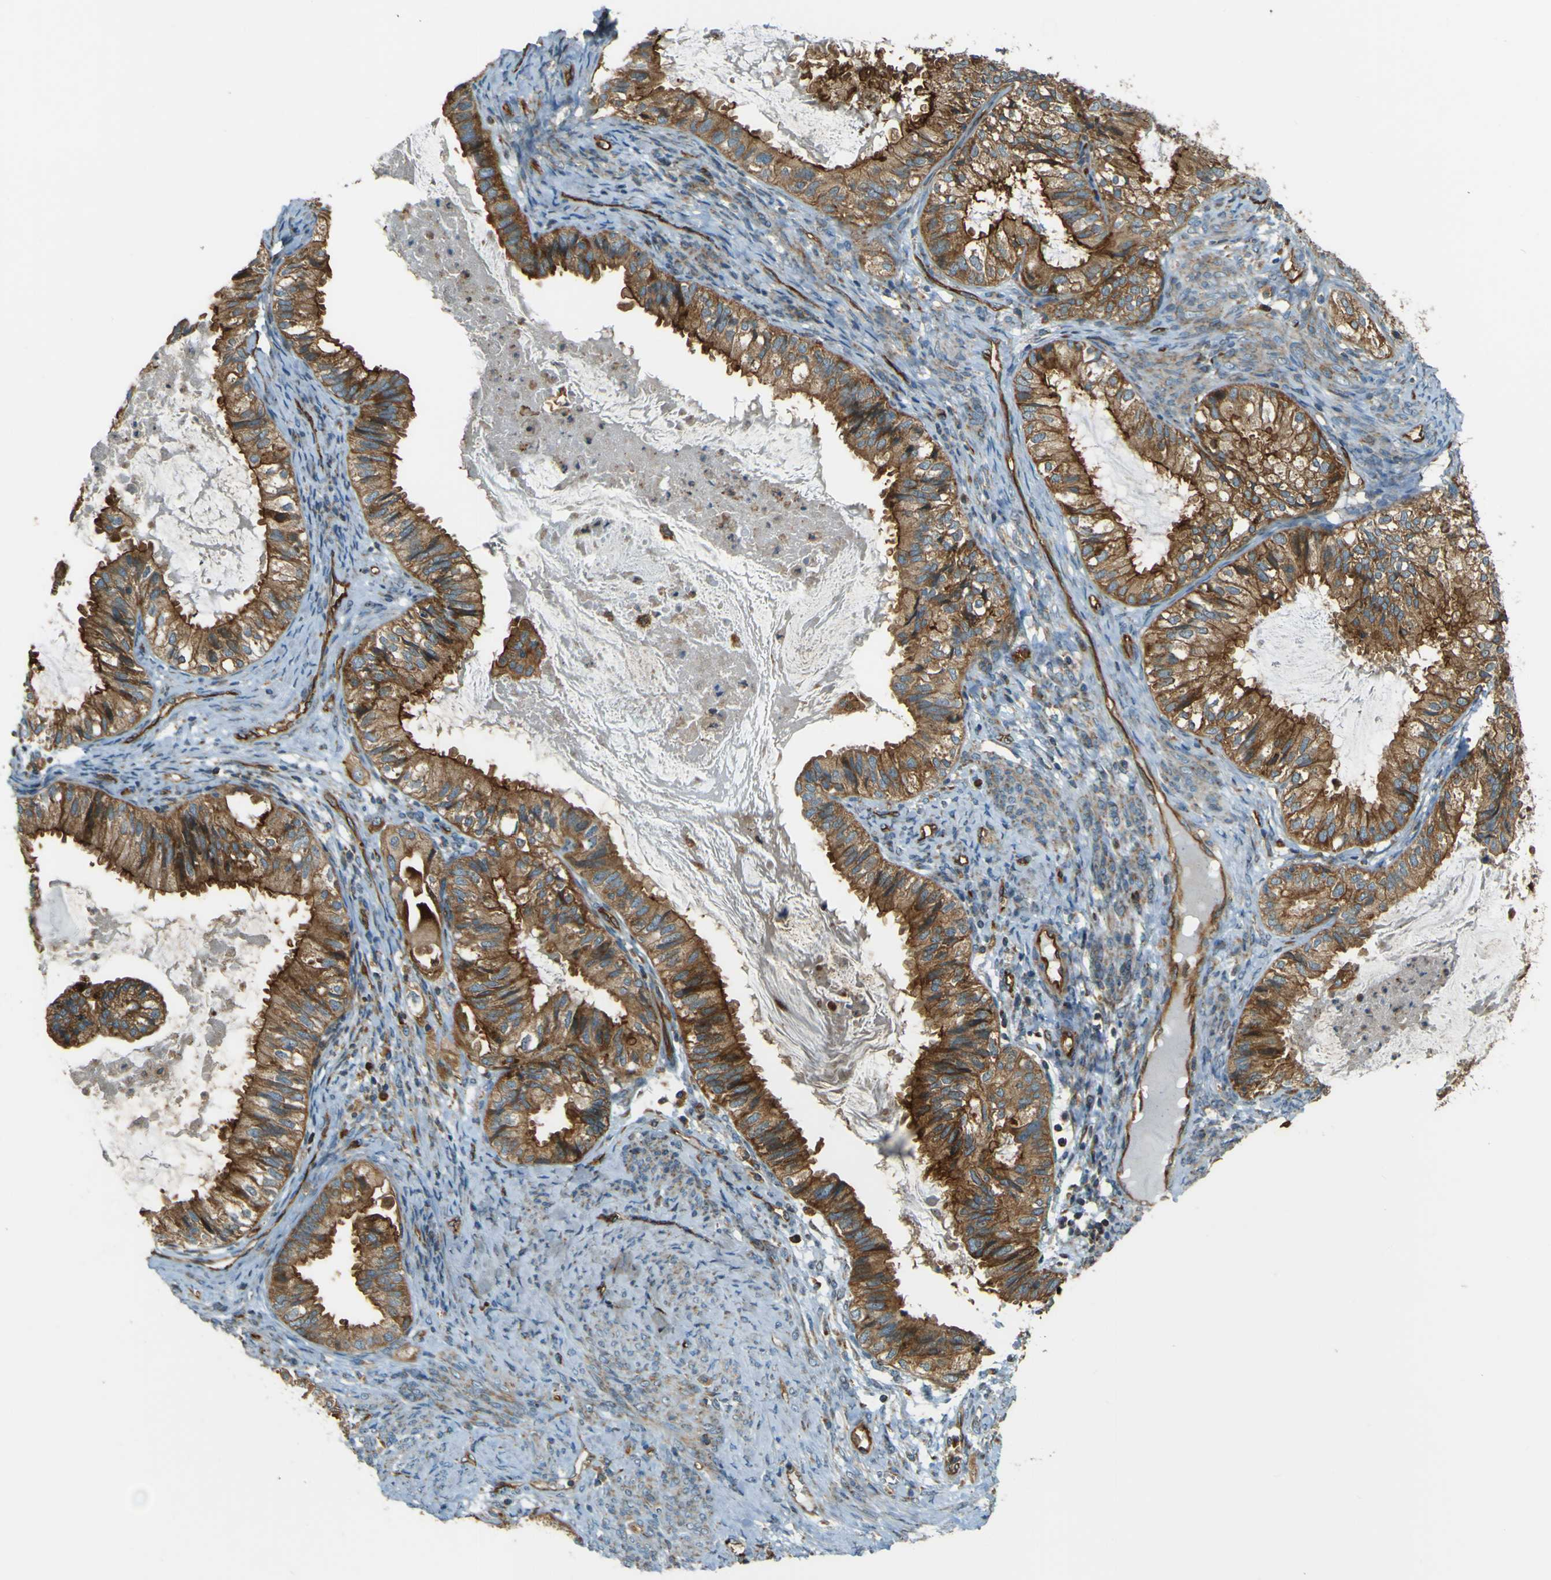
{"staining": {"intensity": "strong", "quantity": ">75%", "location": "cytoplasmic/membranous"}, "tissue": "cervical cancer", "cell_type": "Tumor cells", "image_type": "cancer", "snomed": [{"axis": "morphology", "description": "Normal tissue, NOS"}, {"axis": "morphology", "description": "Adenocarcinoma, NOS"}, {"axis": "topography", "description": "Cervix"}, {"axis": "topography", "description": "Endometrium"}], "caption": "Adenocarcinoma (cervical) stained with DAB (3,3'-diaminobenzidine) IHC demonstrates high levels of strong cytoplasmic/membranous positivity in approximately >75% of tumor cells. The protein is stained brown, and the nuclei are stained in blue (DAB (3,3'-diaminobenzidine) IHC with brightfield microscopy, high magnification).", "gene": "DNAJC5", "patient": {"sex": "female", "age": 86}}